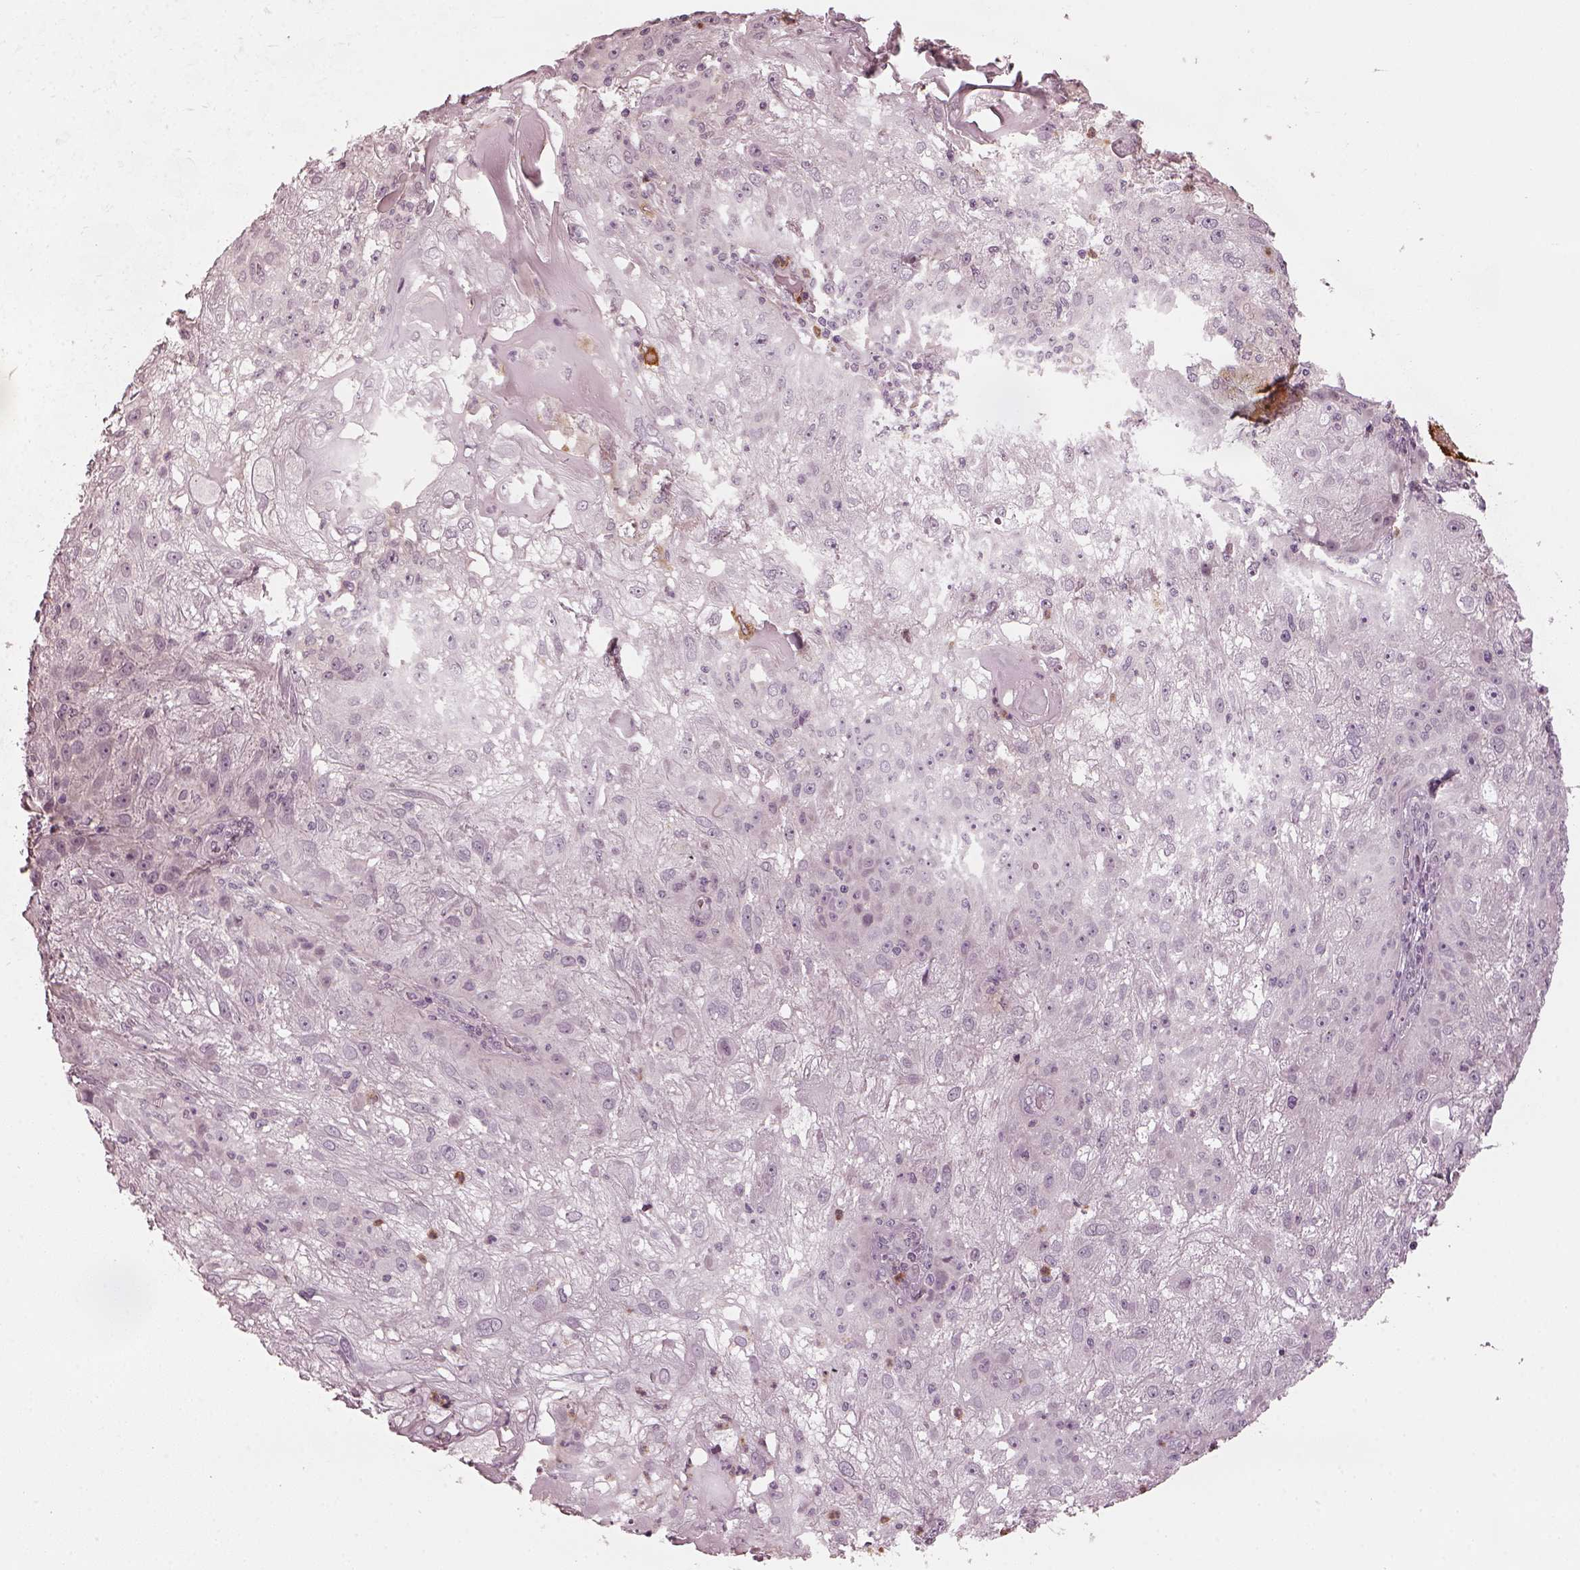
{"staining": {"intensity": "negative", "quantity": "none", "location": "none"}, "tissue": "skin cancer", "cell_type": "Tumor cells", "image_type": "cancer", "snomed": [{"axis": "morphology", "description": "Normal tissue, NOS"}, {"axis": "morphology", "description": "Squamous cell carcinoma, NOS"}, {"axis": "topography", "description": "Skin"}], "caption": "Skin cancer was stained to show a protein in brown. There is no significant expression in tumor cells.", "gene": "CHIT1", "patient": {"sex": "female", "age": 83}}